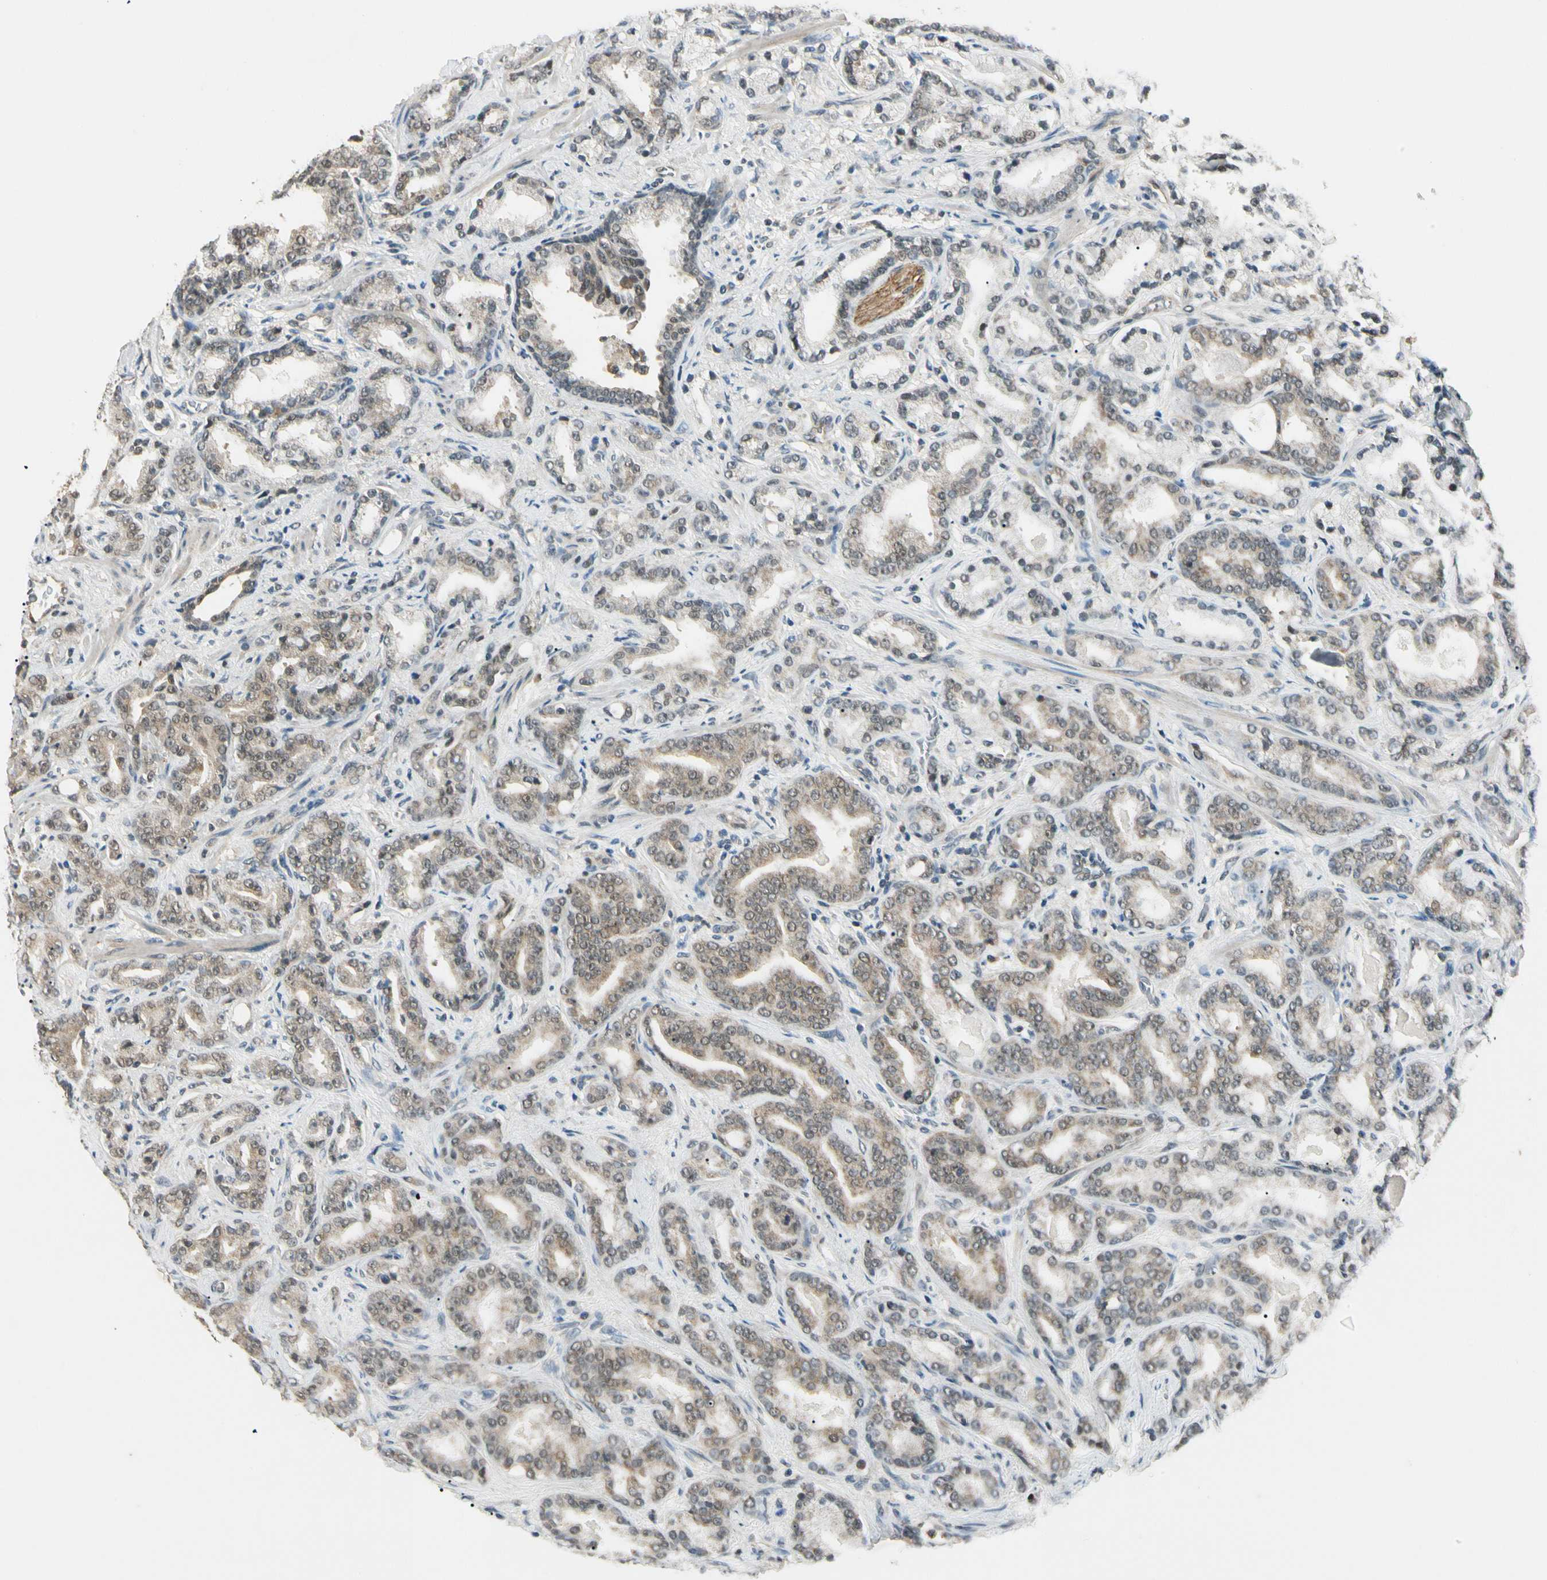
{"staining": {"intensity": "weak", "quantity": ">75%", "location": "cytoplasmic/membranous,nuclear"}, "tissue": "prostate cancer", "cell_type": "Tumor cells", "image_type": "cancer", "snomed": [{"axis": "morphology", "description": "Adenocarcinoma, Low grade"}, {"axis": "topography", "description": "Prostate"}], "caption": "Prostate adenocarcinoma (low-grade) tissue demonstrates weak cytoplasmic/membranous and nuclear positivity in approximately >75% of tumor cells, visualized by immunohistochemistry.", "gene": "ZSCAN12", "patient": {"sex": "male", "age": 63}}